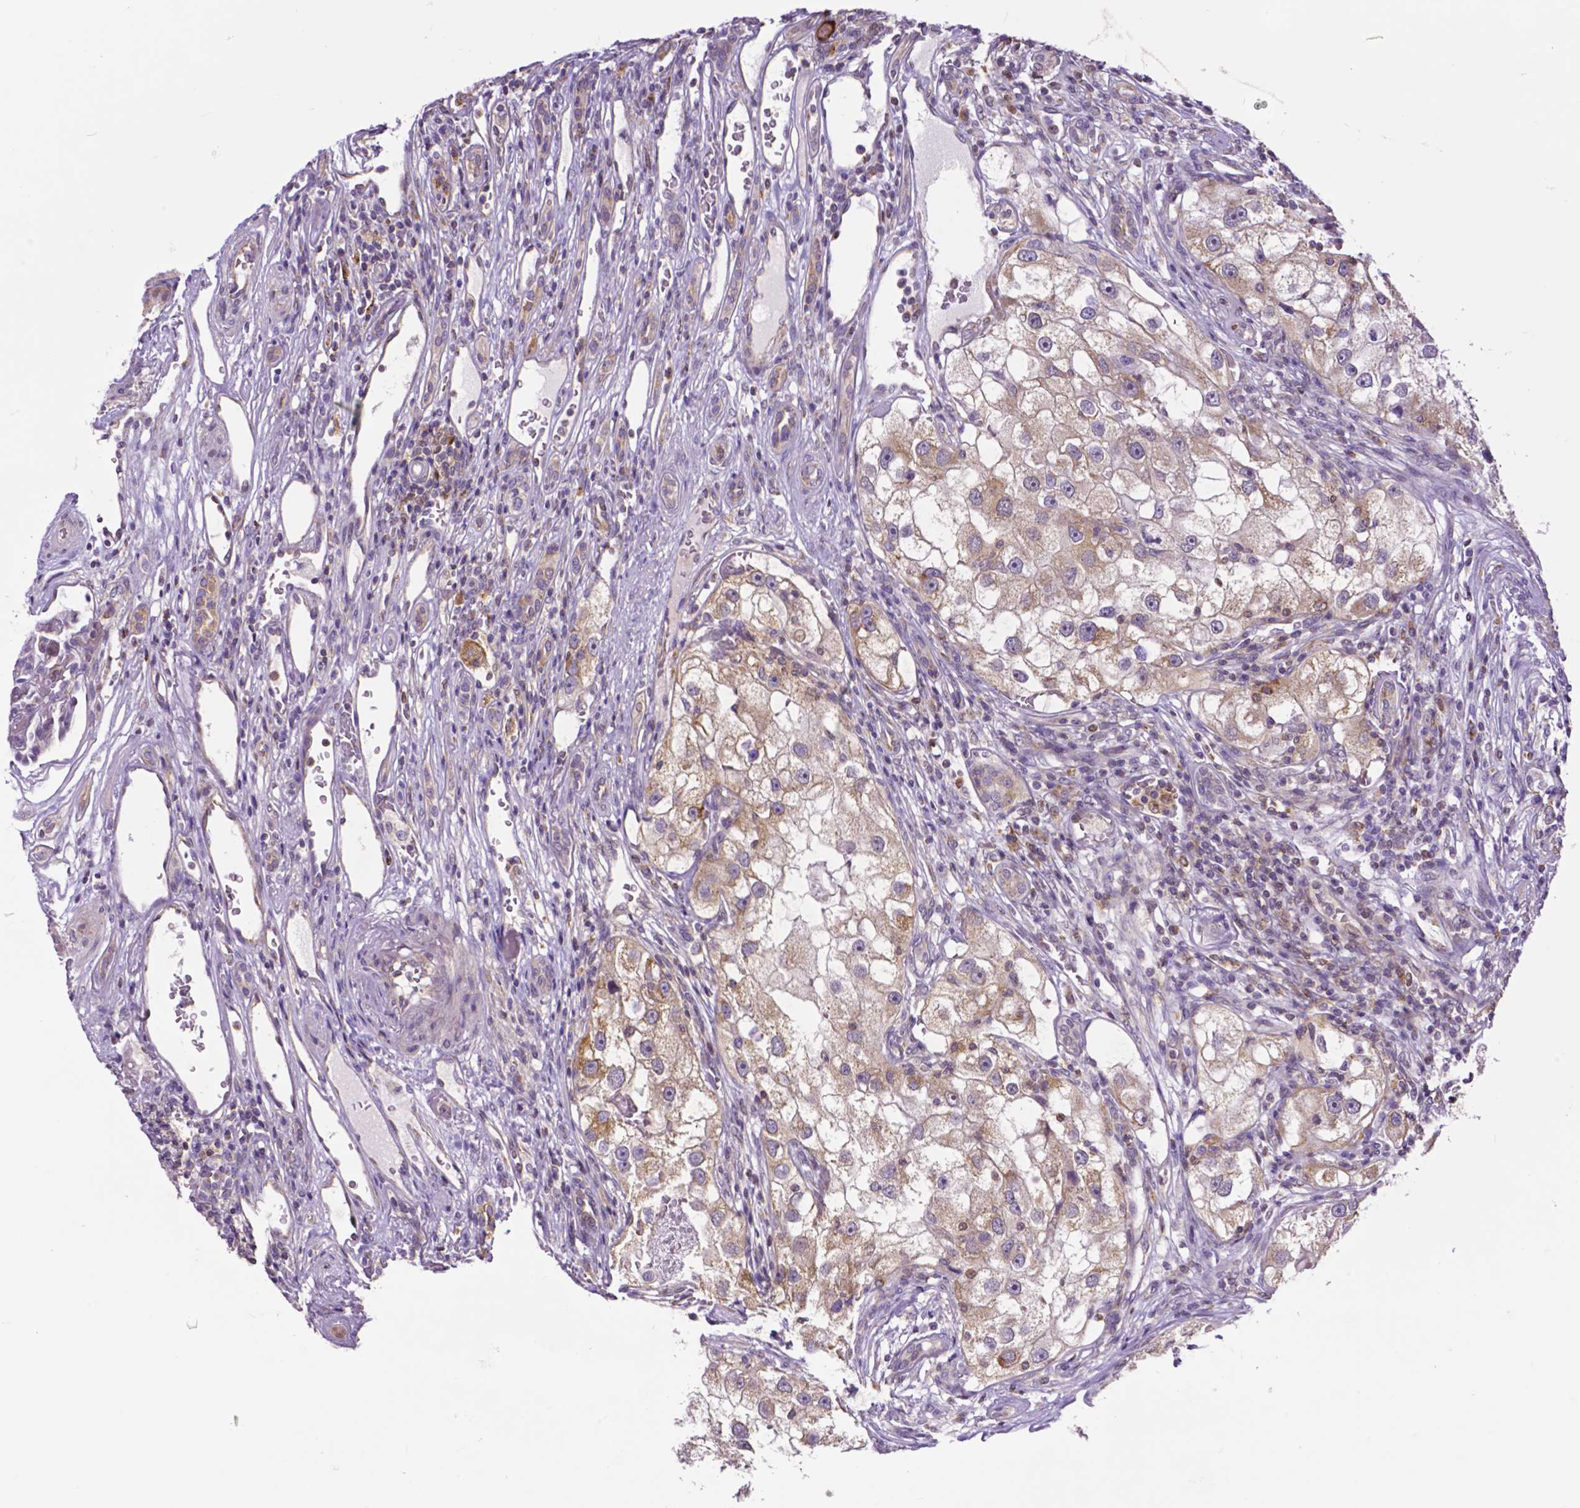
{"staining": {"intensity": "moderate", "quantity": "<25%", "location": "cytoplasmic/membranous"}, "tissue": "renal cancer", "cell_type": "Tumor cells", "image_type": "cancer", "snomed": [{"axis": "morphology", "description": "Adenocarcinoma, NOS"}, {"axis": "topography", "description": "Kidney"}], "caption": "An immunohistochemistry histopathology image of neoplastic tissue is shown. Protein staining in brown shows moderate cytoplasmic/membranous positivity in renal adenocarcinoma within tumor cells.", "gene": "MCL1", "patient": {"sex": "male", "age": 63}}